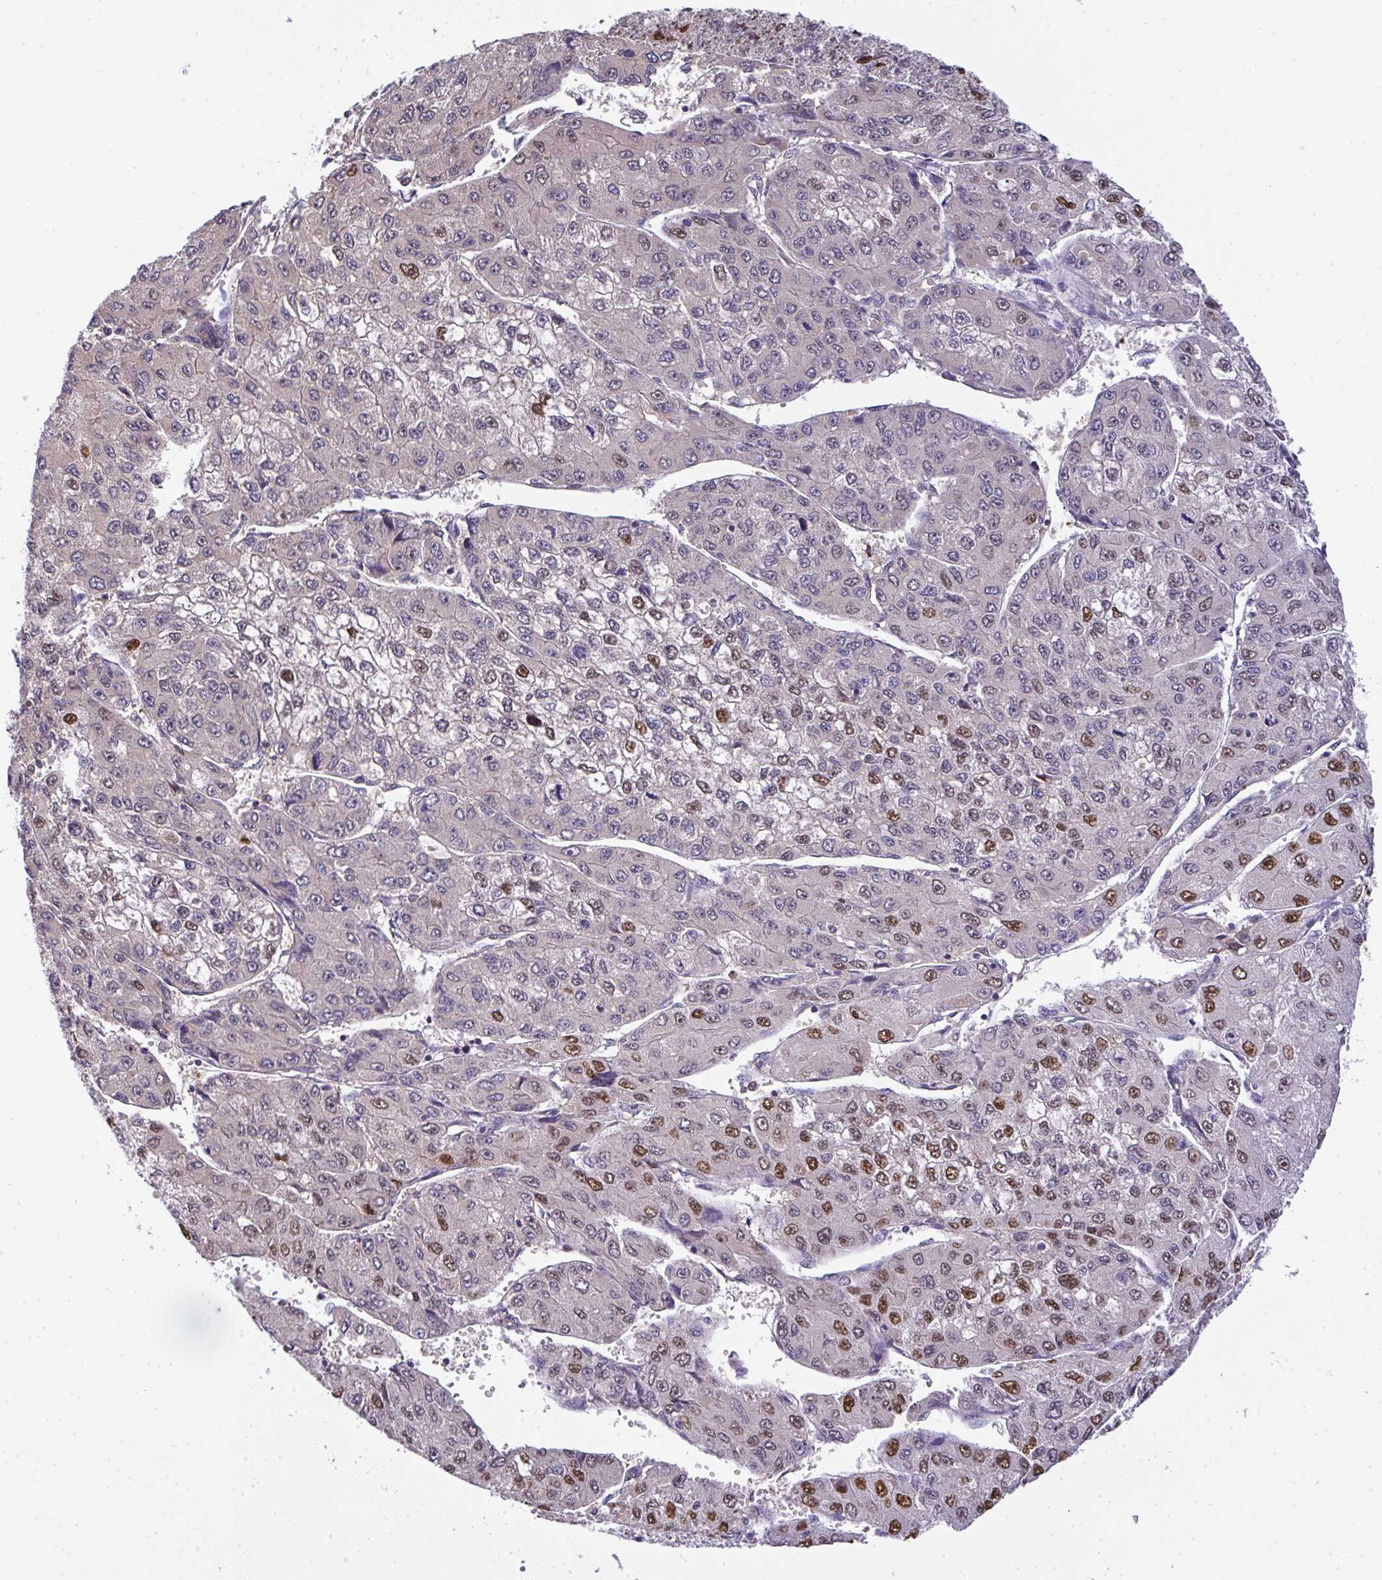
{"staining": {"intensity": "moderate", "quantity": "25%-75%", "location": "nuclear"}, "tissue": "liver cancer", "cell_type": "Tumor cells", "image_type": "cancer", "snomed": [{"axis": "morphology", "description": "Carcinoma, Hepatocellular, NOS"}, {"axis": "topography", "description": "Liver"}], "caption": "Immunohistochemical staining of liver cancer (hepatocellular carcinoma) shows medium levels of moderate nuclear protein positivity in about 25%-75% of tumor cells.", "gene": "BBX", "patient": {"sex": "female", "age": 66}}